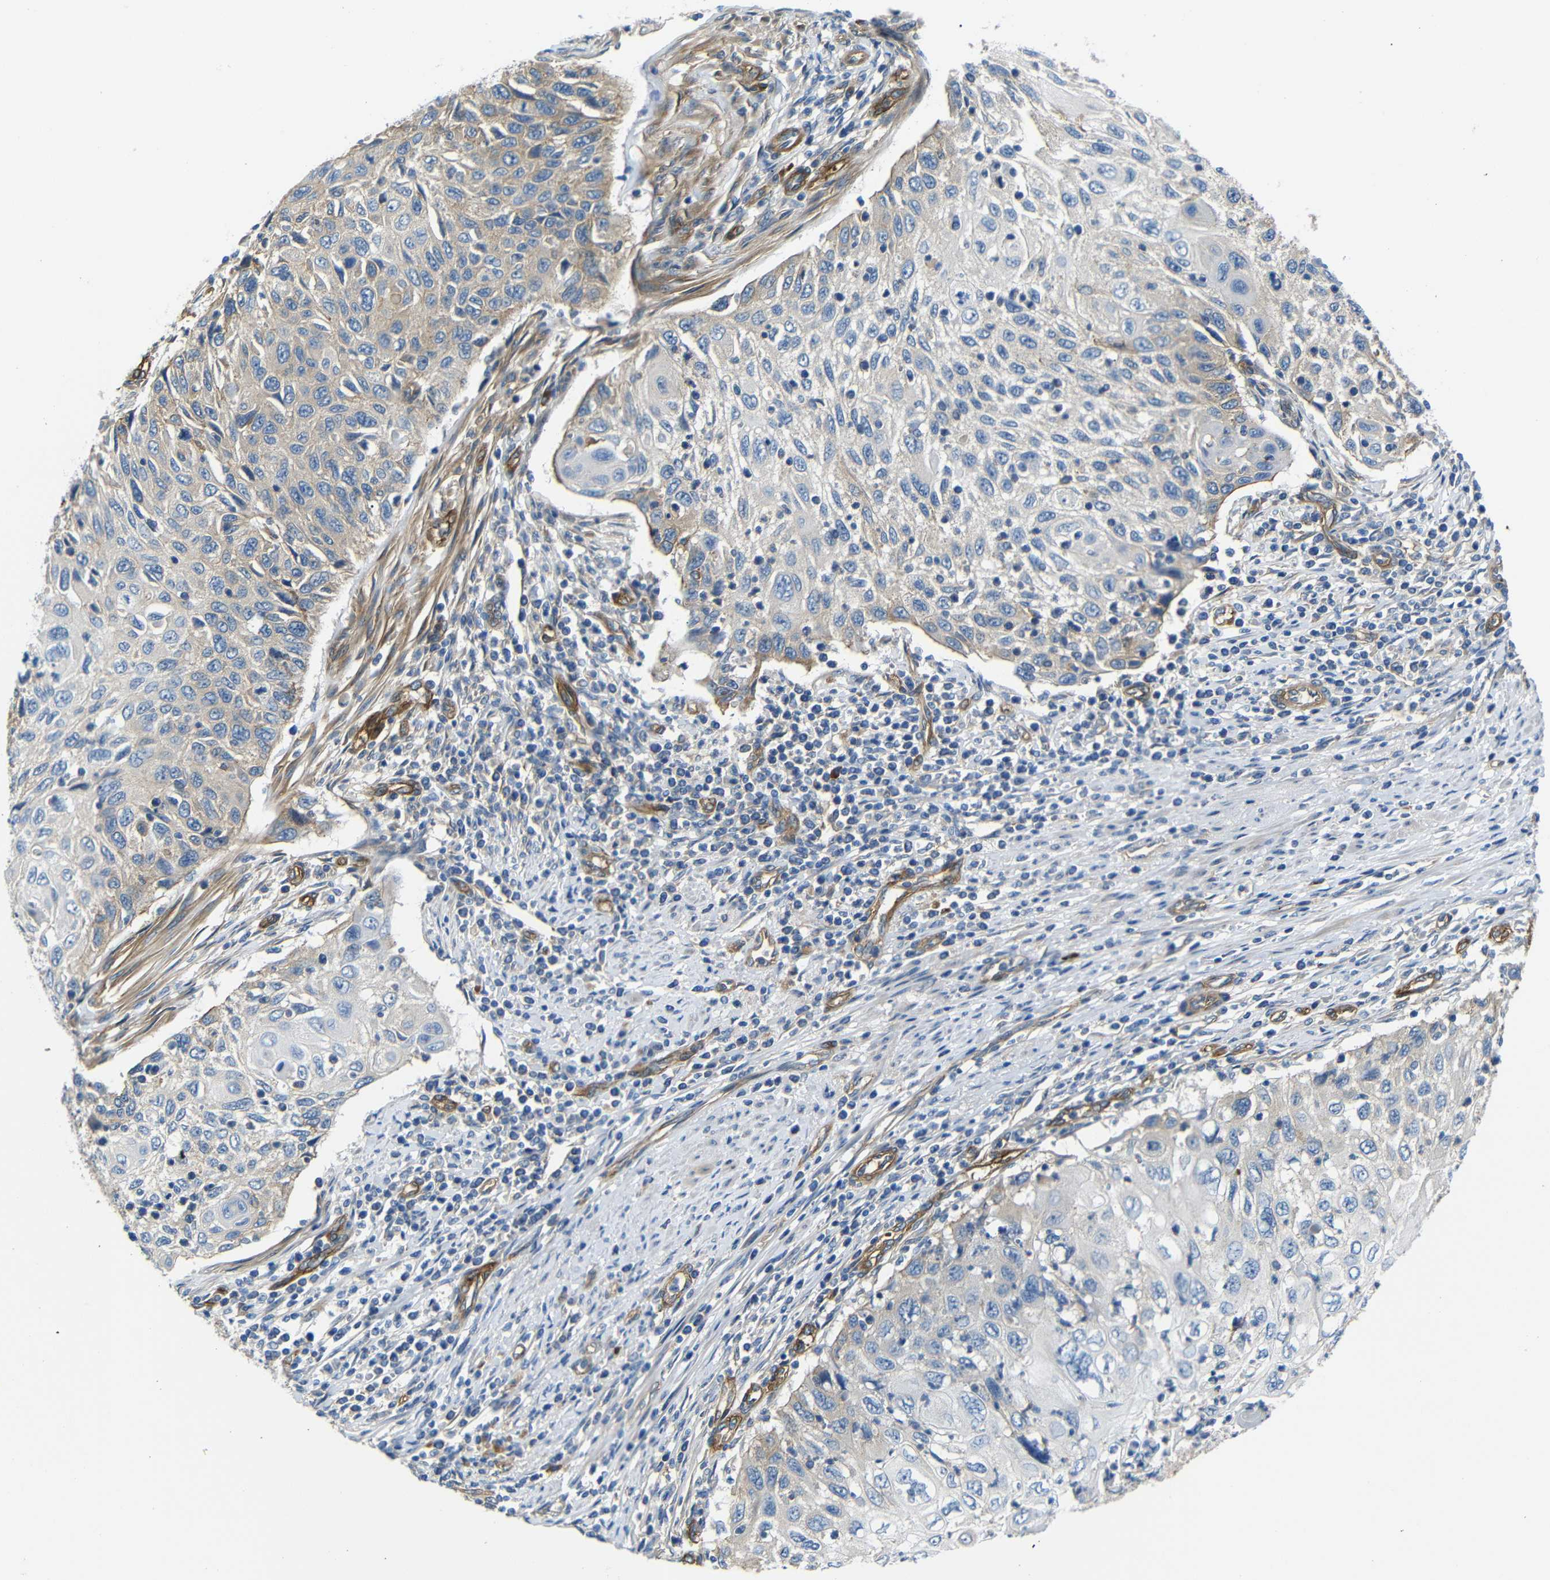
{"staining": {"intensity": "weak", "quantity": "<25%", "location": "cytoplasmic/membranous"}, "tissue": "cervical cancer", "cell_type": "Tumor cells", "image_type": "cancer", "snomed": [{"axis": "morphology", "description": "Squamous cell carcinoma, NOS"}, {"axis": "topography", "description": "Cervix"}], "caption": "A high-resolution image shows immunohistochemistry (IHC) staining of cervical squamous cell carcinoma, which shows no significant expression in tumor cells.", "gene": "MYO1B", "patient": {"sex": "female", "age": 70}}